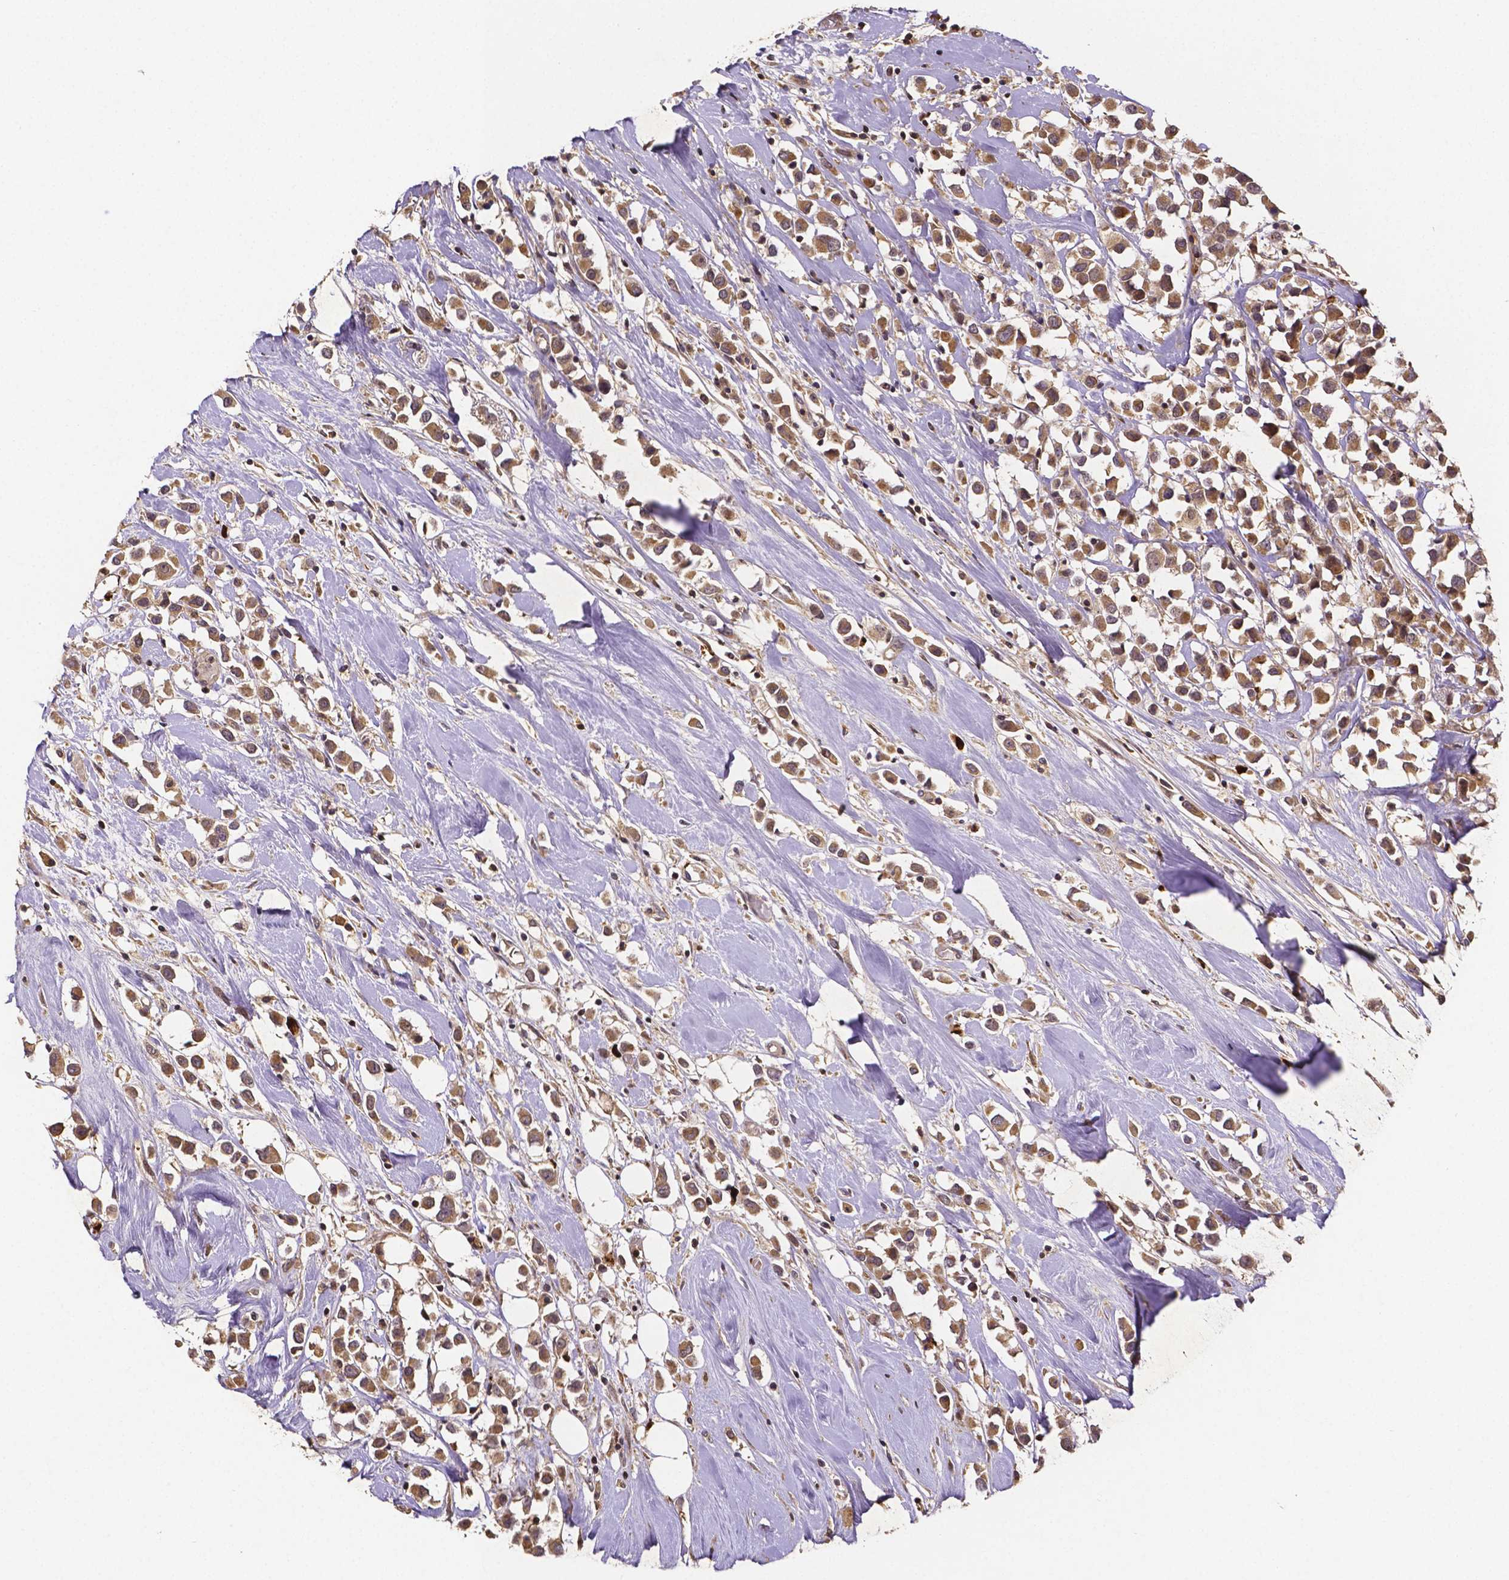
{"staining": {"intensity": "moderate", "quantity": ">75%", "location": "cytoplasmic/membranous"}, "tissue": "breast cancer", "cell_type": "Tumor cells", "image_type": "cancer", "snomed": [{"axis": "morphology", "description": "Duct carcinoma"}, {"axis": "topography", "description": "Breast"}], "caption": "Tumor cells exhibit moderate cytoplasmic/membranous expression in about >75% of cells in breast cancer (invasive ductal carcinoma).", "gene": "RNF123", "patient": {"sex": "female", "age": 61}}